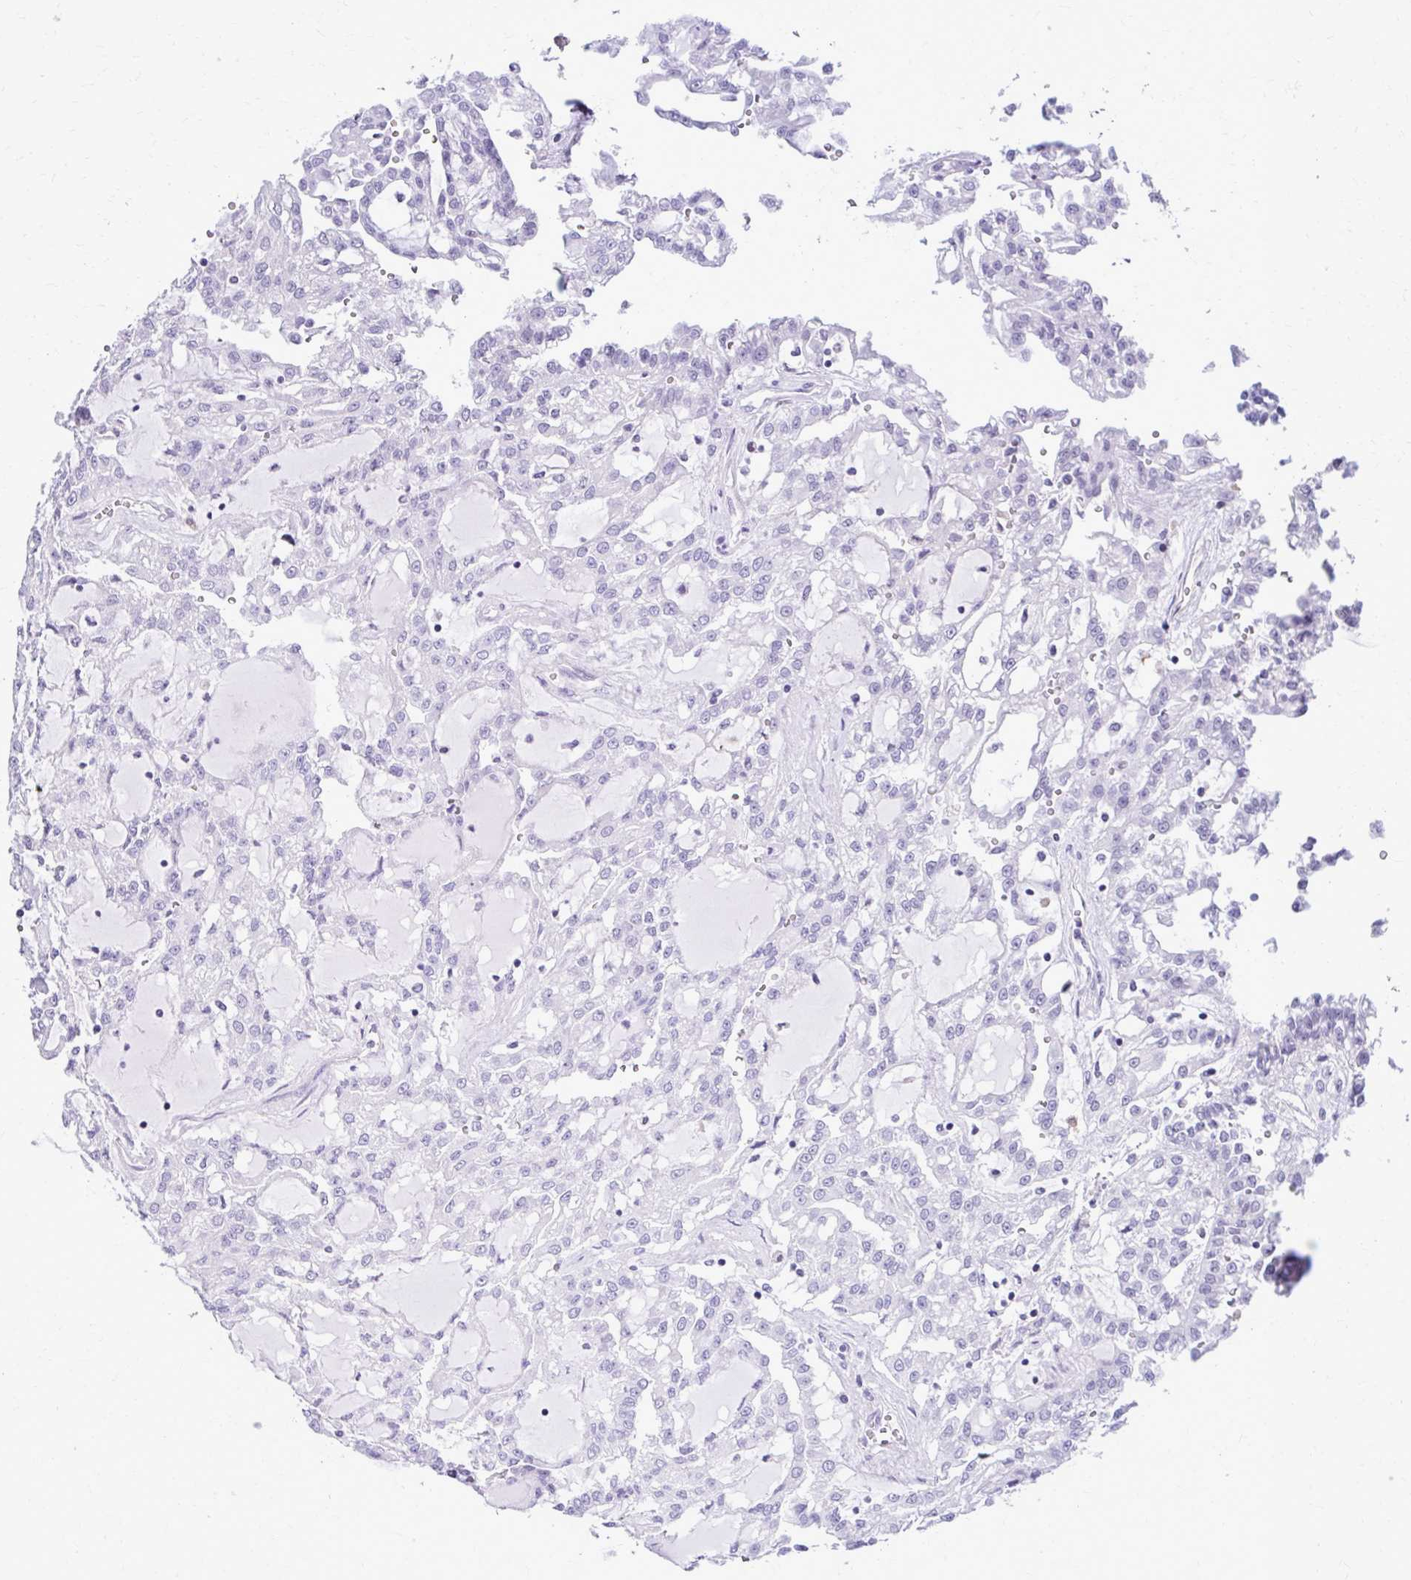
{"staining": {"intensity": "negative", "quantity": "none", "location": "none"}, "tissue": "renal cancer", "cell_type": "Tumor cells", "image_type": "cancer", "snomed": [{"axis": "morphology", "description": "Adenocarcinoma, NOS"}, {"axis": "topography", "description": "Kidney"}], "caption": "Immunohistochemical staining of renal cancer reveals no significant staining in tumor cells.", "gene": "RASL11B", "patient": {"sex": "male", "age": 63}}